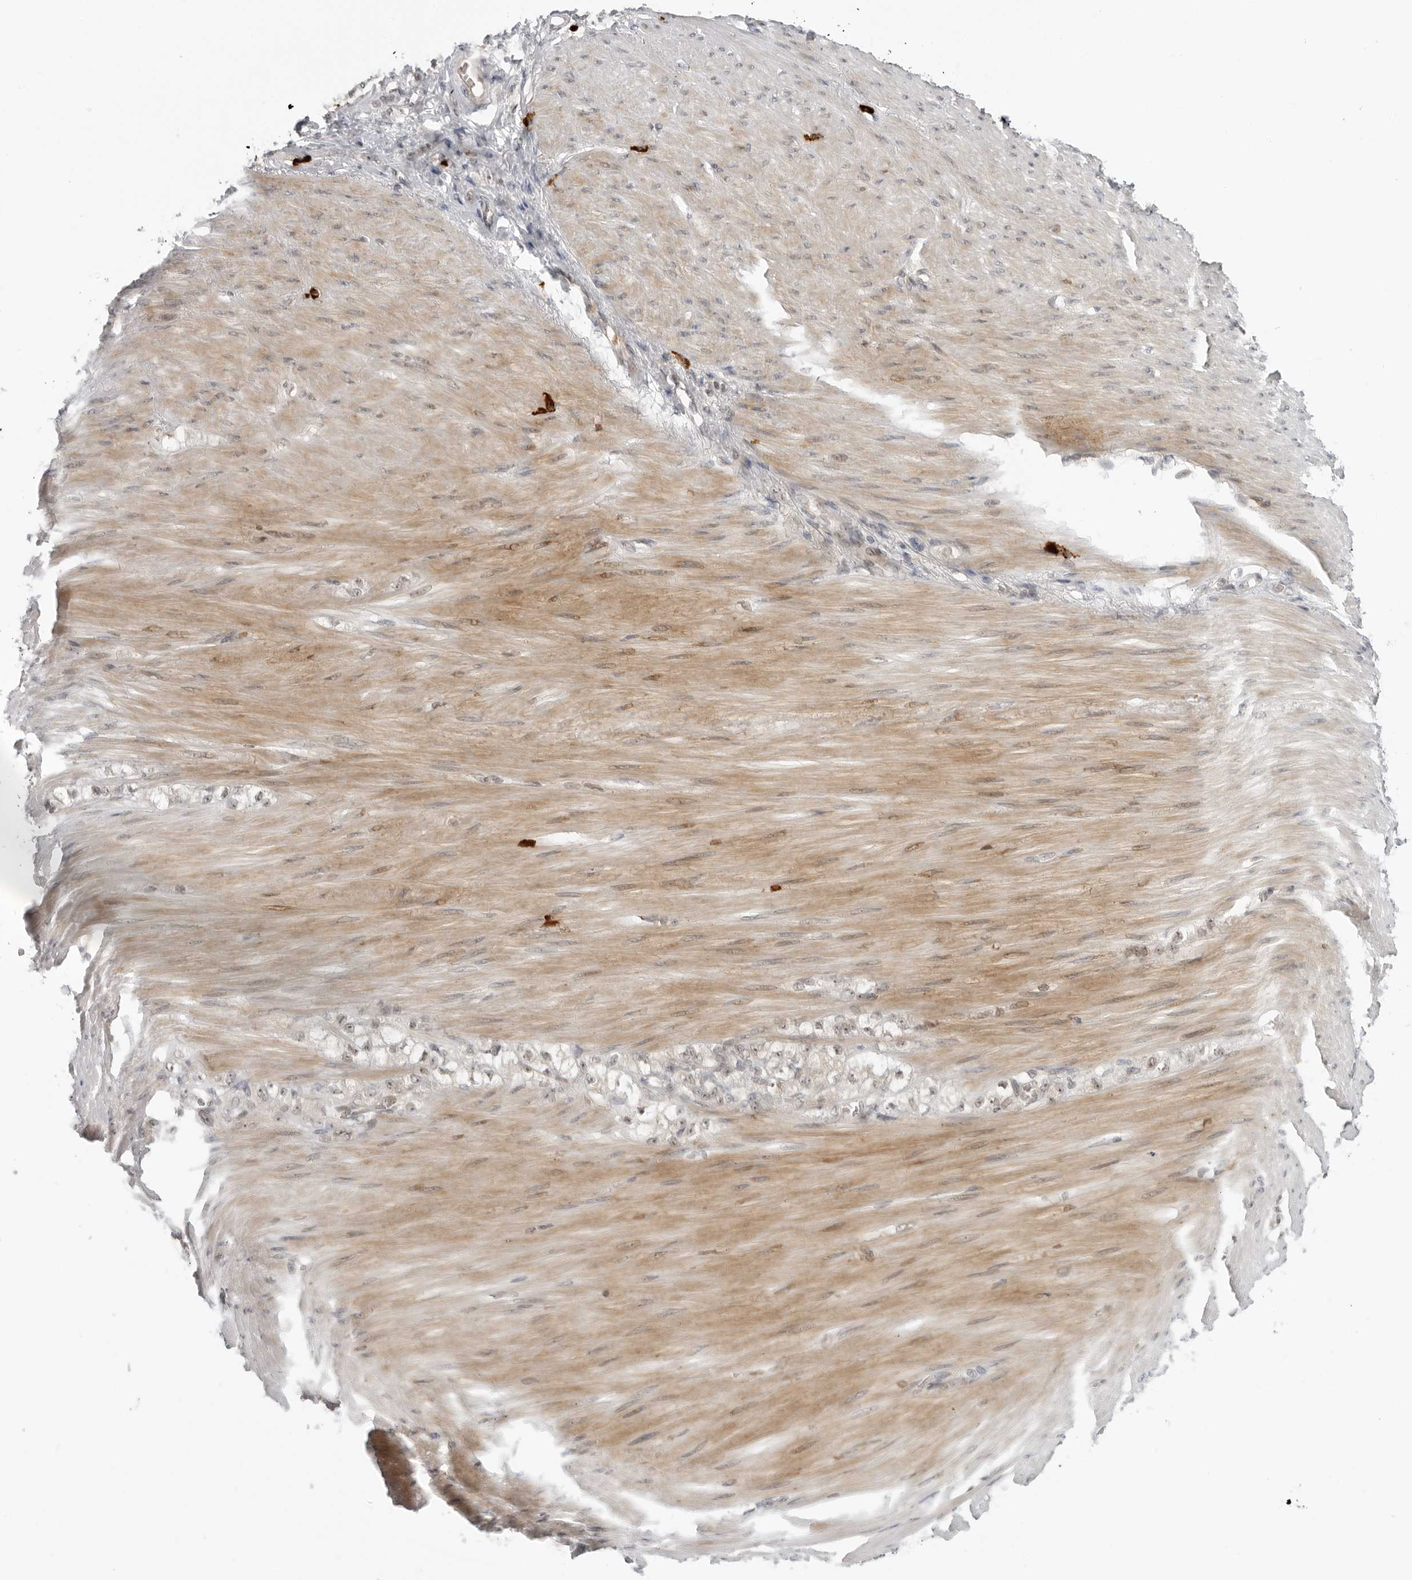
{"staining": {"intensity": "weak", "quantity": "25%-75%", "location": "nuclear"}, "tissue": "stomach cancer", "cell_type": "Tumor cells", "image_type": "cancer", "snomed": [{"axis": "morphology", "description": "Normal tissue, NOS"}, {"axis": "morphology", "description": "Adenocarcinoma, NOS"}, {"axis": "topography", "description": "Stomach"}], "caption": "A low amount of weak nuclear staining is appreciated in about 25%-75% of tumor cells in stomach cancer (adenocarcinoma) tissue.", "gene": "SUGCT", "patient": {"sex": "male", "age": 82}}